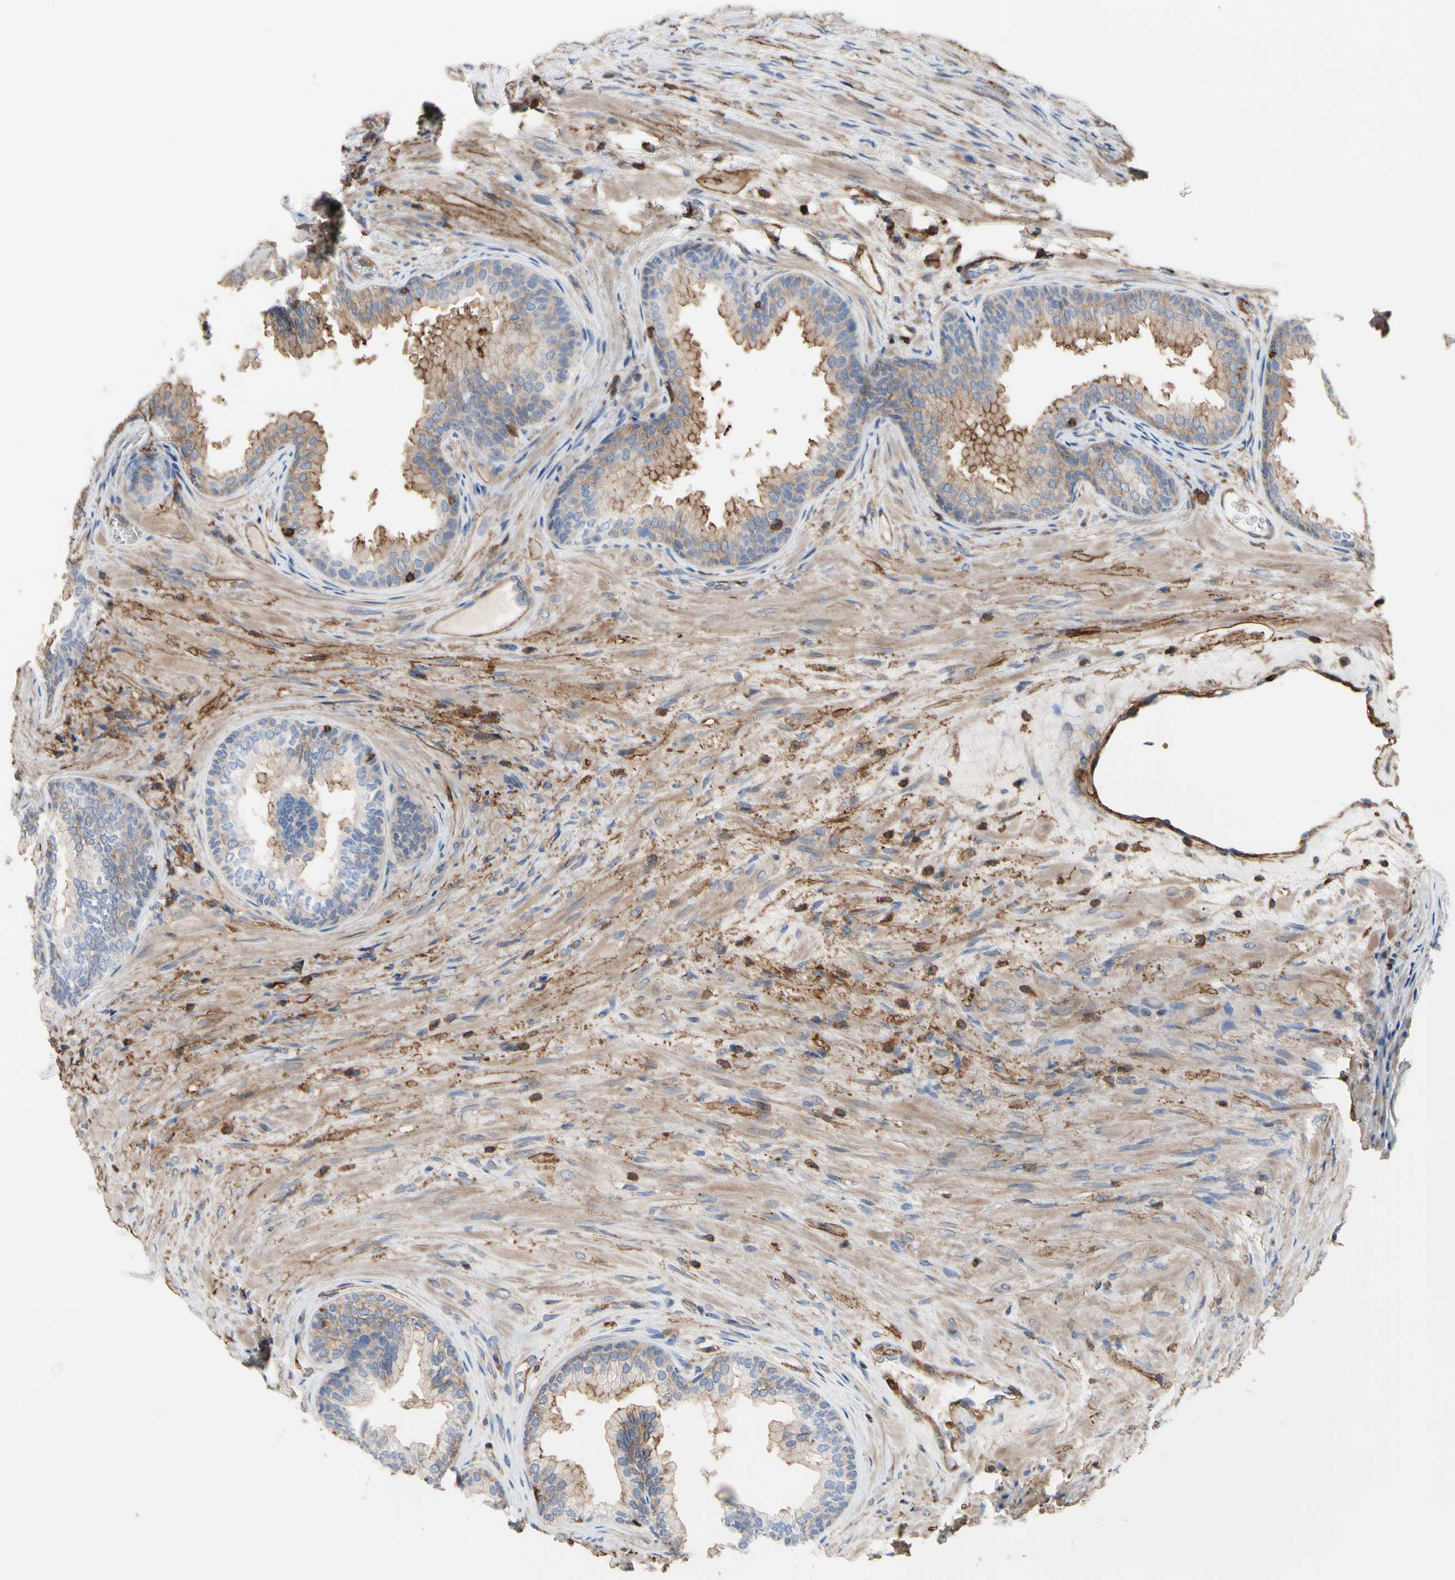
{"staining": {"intensity": "weak", "quantity": ">75%", "location": "cytoplasmic/membranous"}, "tissue": "prostate", "cell_type": "Glandular cells", "image_type": "normal", "snomed": [{"axis": "morphology", "description": "Normal tissue, NOS"}, {"axis": "topography", "description": "Prostate"}], "caption": "IHC of normal prostate displays low levels of weak cytoplasmic/membranous positivity in approximately >75% of glandular cells.", "gene": "ANXA6", "patient": {"sex": "male", "age": 76}}